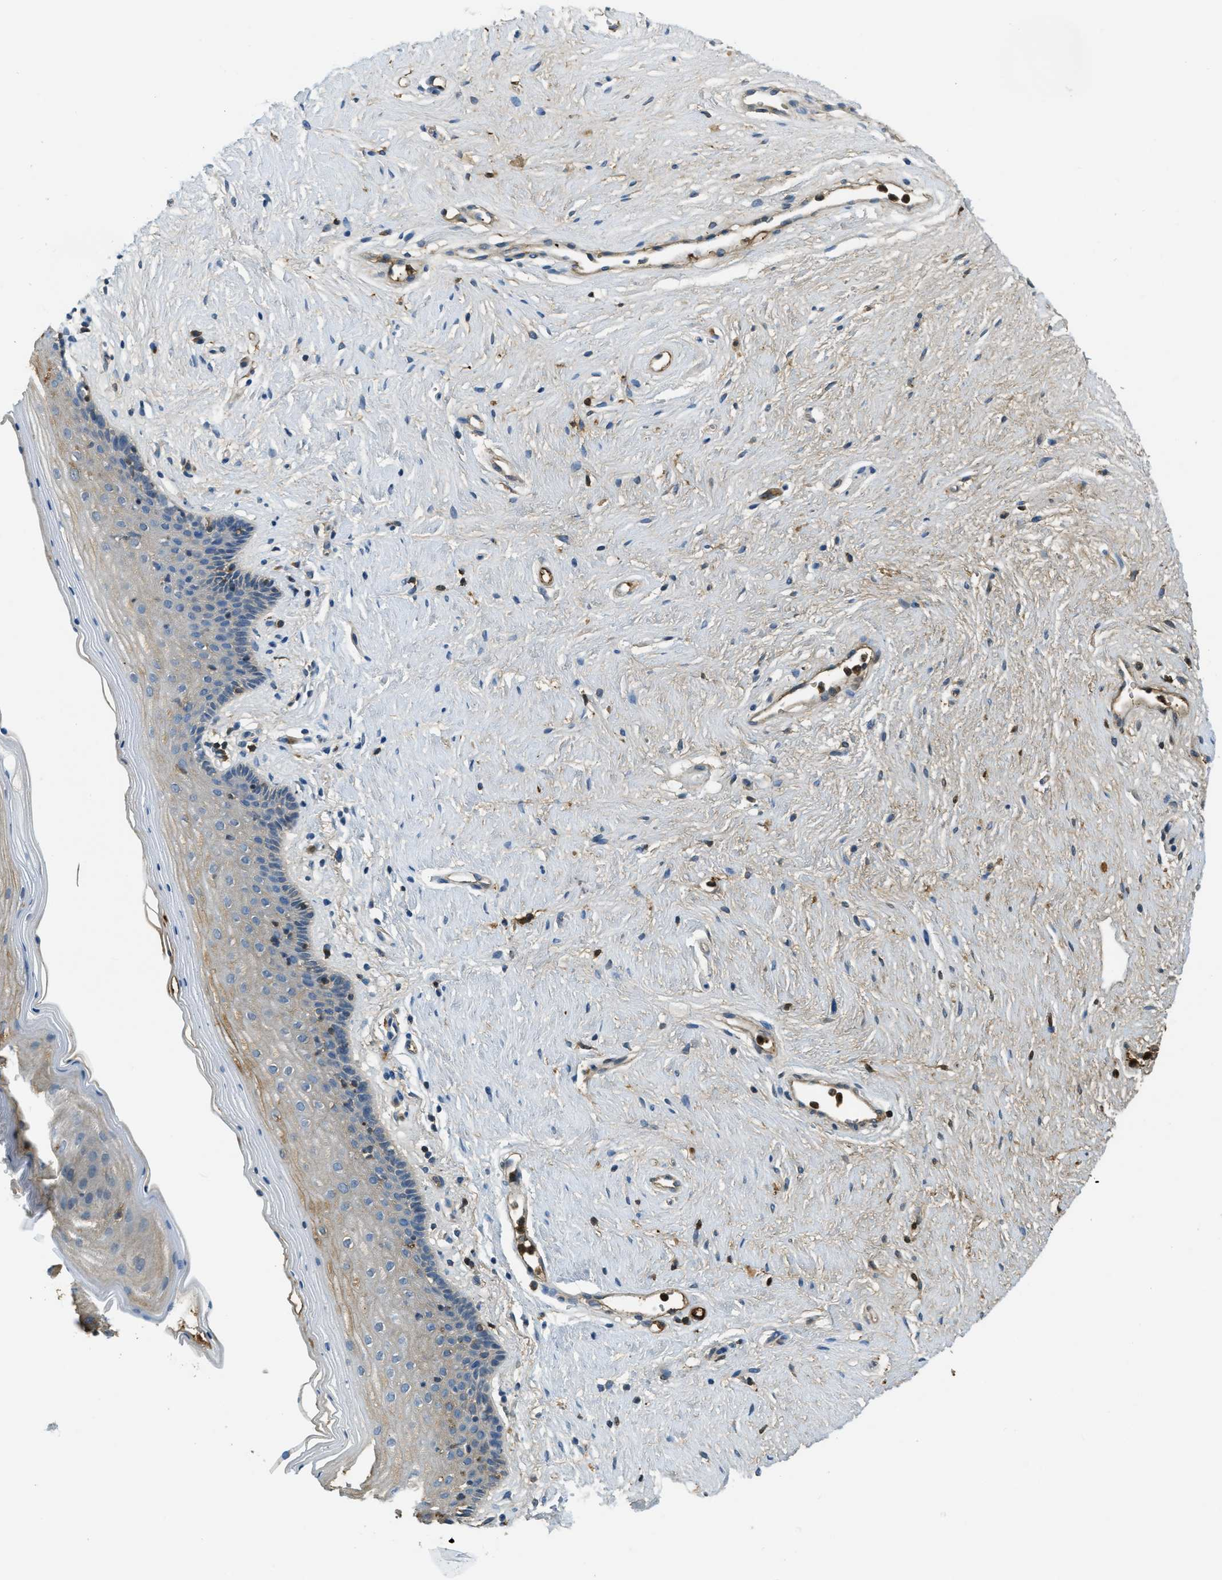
{"staining": {"intensity": "weak", "quantity": "<25%", "location": "cytoplasmic/membranous"}, "tissue": "vagina", "cell_type": "Squamous epithelial cells", "image_type": "normal", "snomed": [{"axis": "morphology", "description": "Normal tissue, NOS"}, {"axis": "topography", "description": "Vagina"}], "caption": "Image shows no significant protein positivity in squamous epithelial cells of benign vagina. The staining is performed using DAB brown chromogen with nuclei counter-stained in using hematoxylin.", "gene": "PRTN3", "patient": {"sex": "female", "age": 44}}